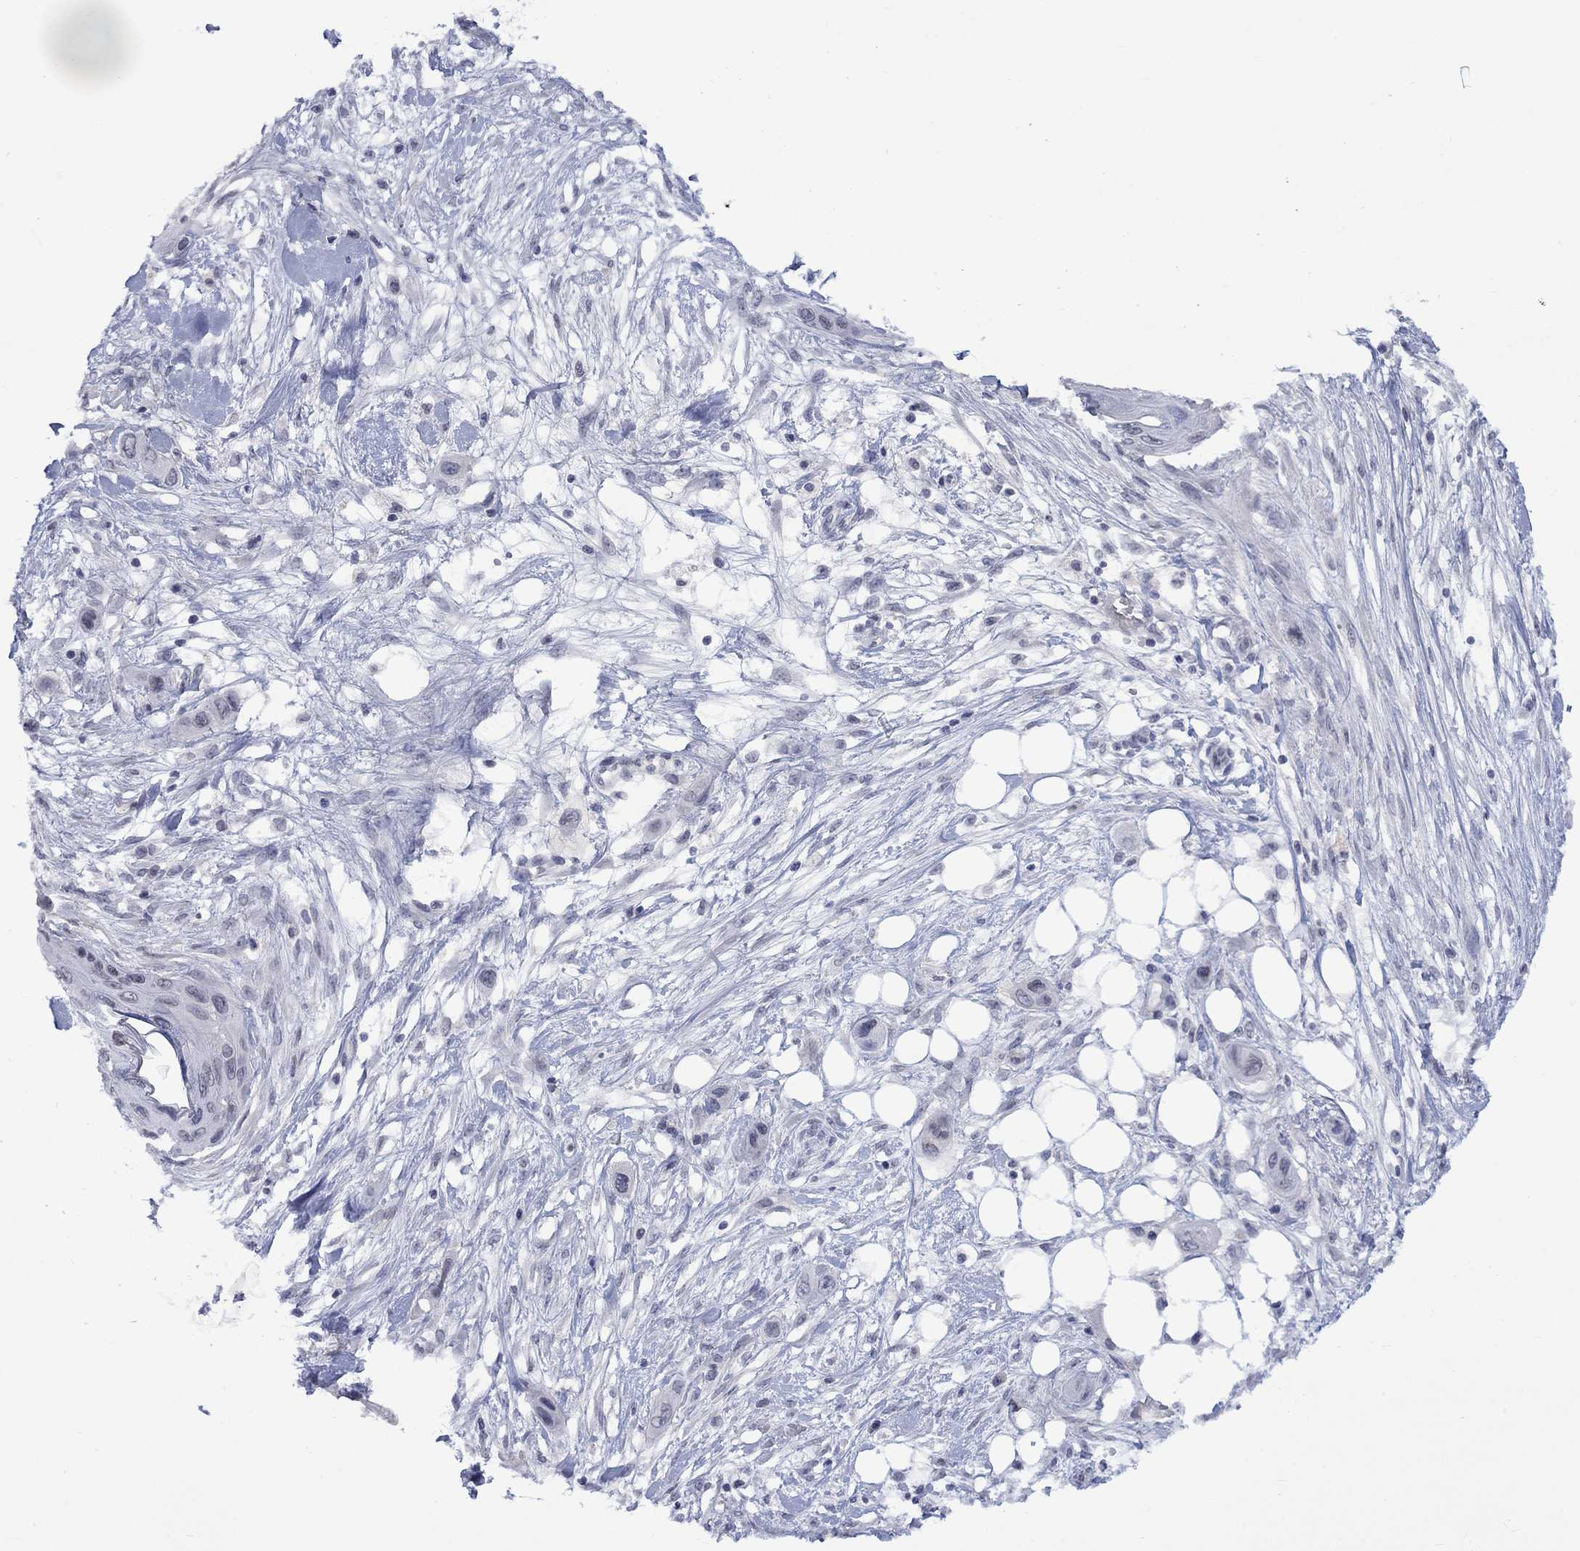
{"staining": {"intensity": "negative", "quantity": "none", "location": "none"}, "tissue": "skin cancer", "cell_type": "Tumor cells", "image_type": "cancer", "snomed": [{"axis": "morphology", "description": "Squamous cell carcinoma, NOS"}, {"axis": "topography", "description": "Skin"}], "caption": "Tumor cells show no significant expression in skin cancer (squamous cell carcinoma).", "gene": "NSMF", "patient": {"sex": "male", "age": 79}}